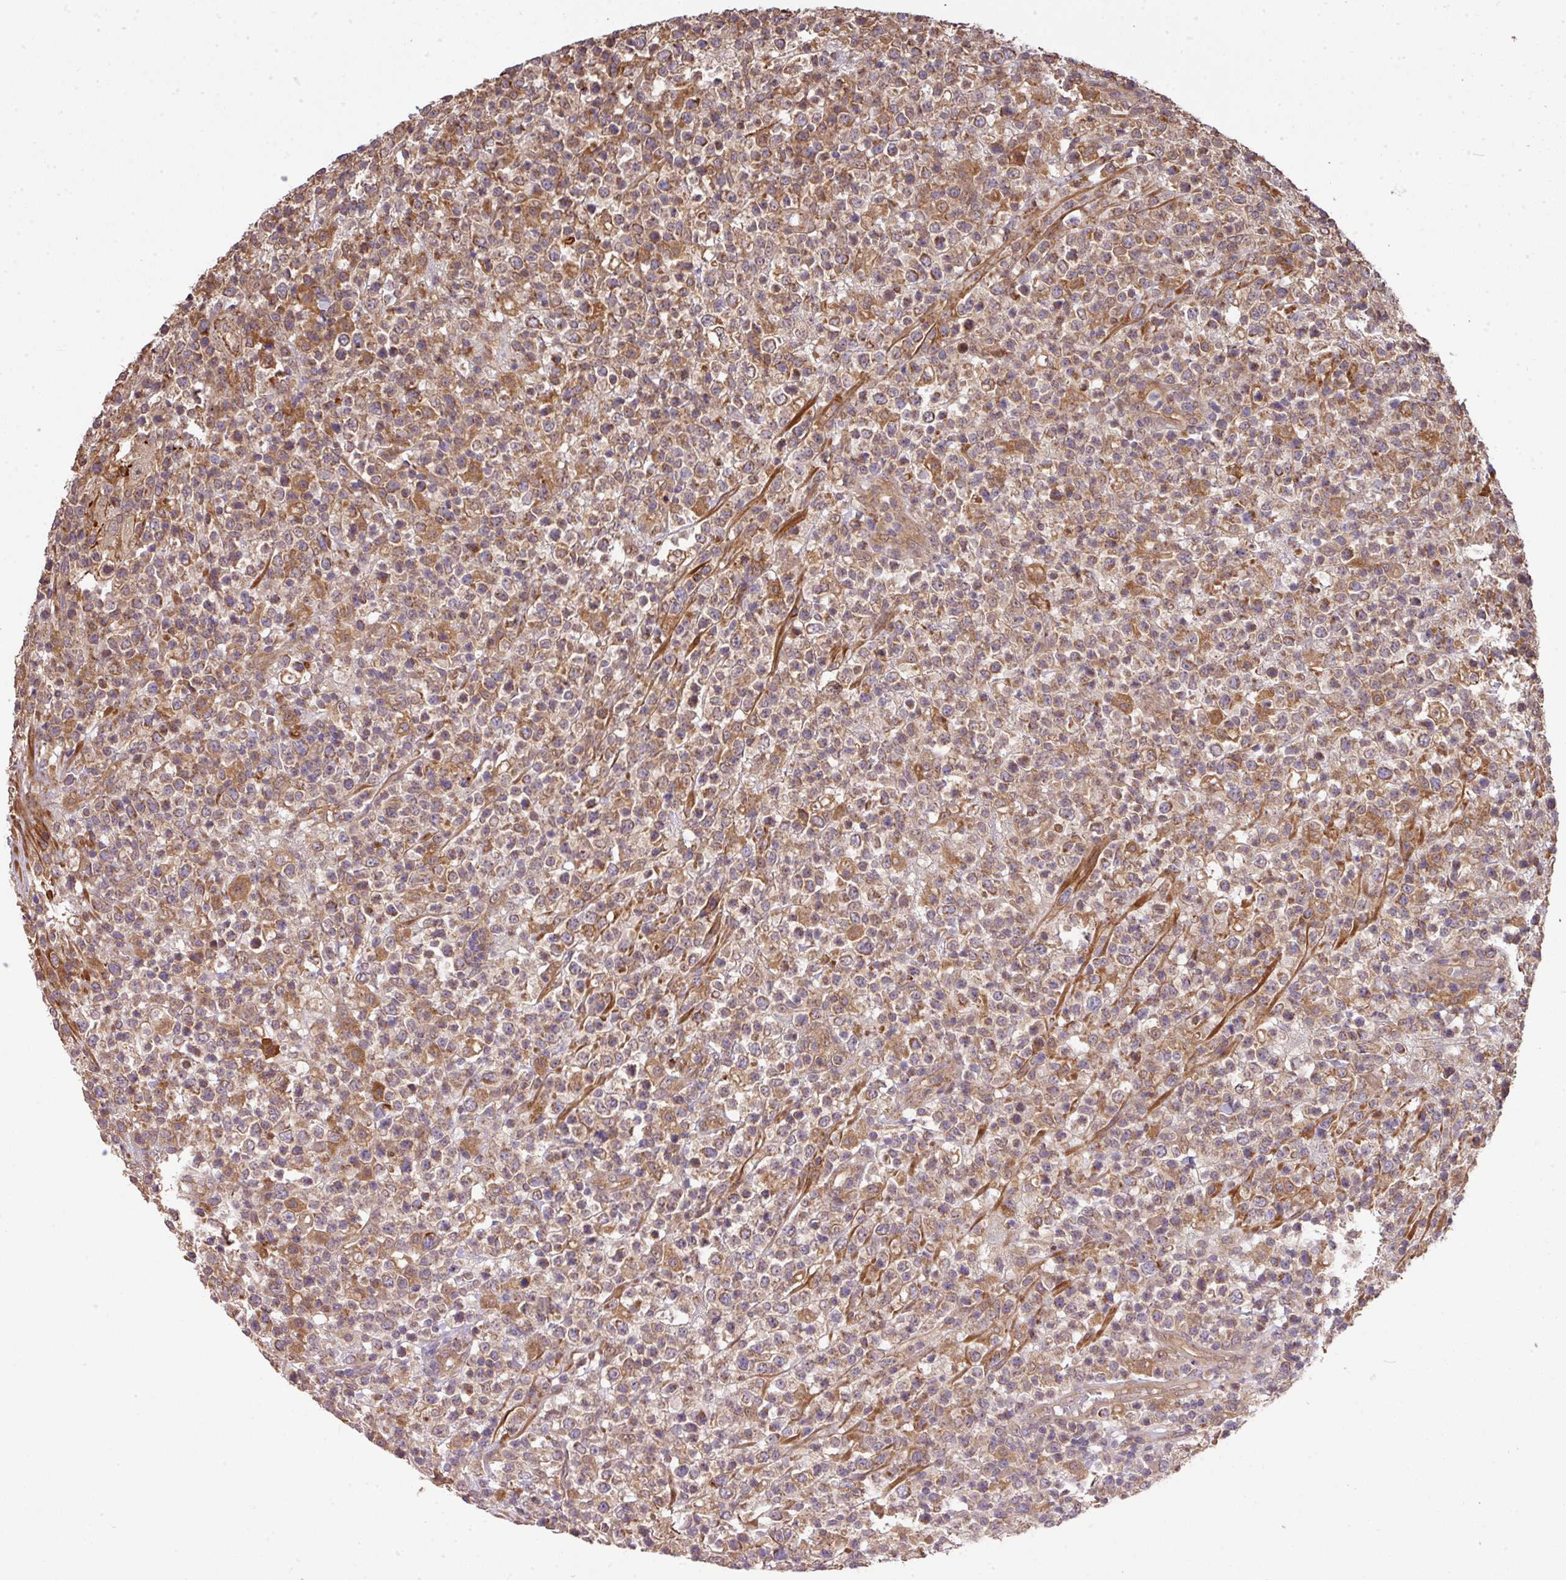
{"staining": {"intensity": "moderate", "quantity": "25%-75%", "location": "cytoplasmic/membranous"}, "tissue": "lymphoma", "cell_type": "Tumor cells", "image_type": "cancer", "snomed": [{"axis": "morphology", "description": "Malignant lymphoma, non-Hodgkin's type, High grade"}, {"axis": "topography", "description": "Colon"}], "caption": "About 25%-75% of tumor cells in malignant lymphoma, non-Hodgkin's type (high-grade) show moderate cytoplasmic/membranous protein staining as visualized by brown immunohistochemical staining.", "gene": "ARPIN", "patient": {"sex": "female", "age": 53}}